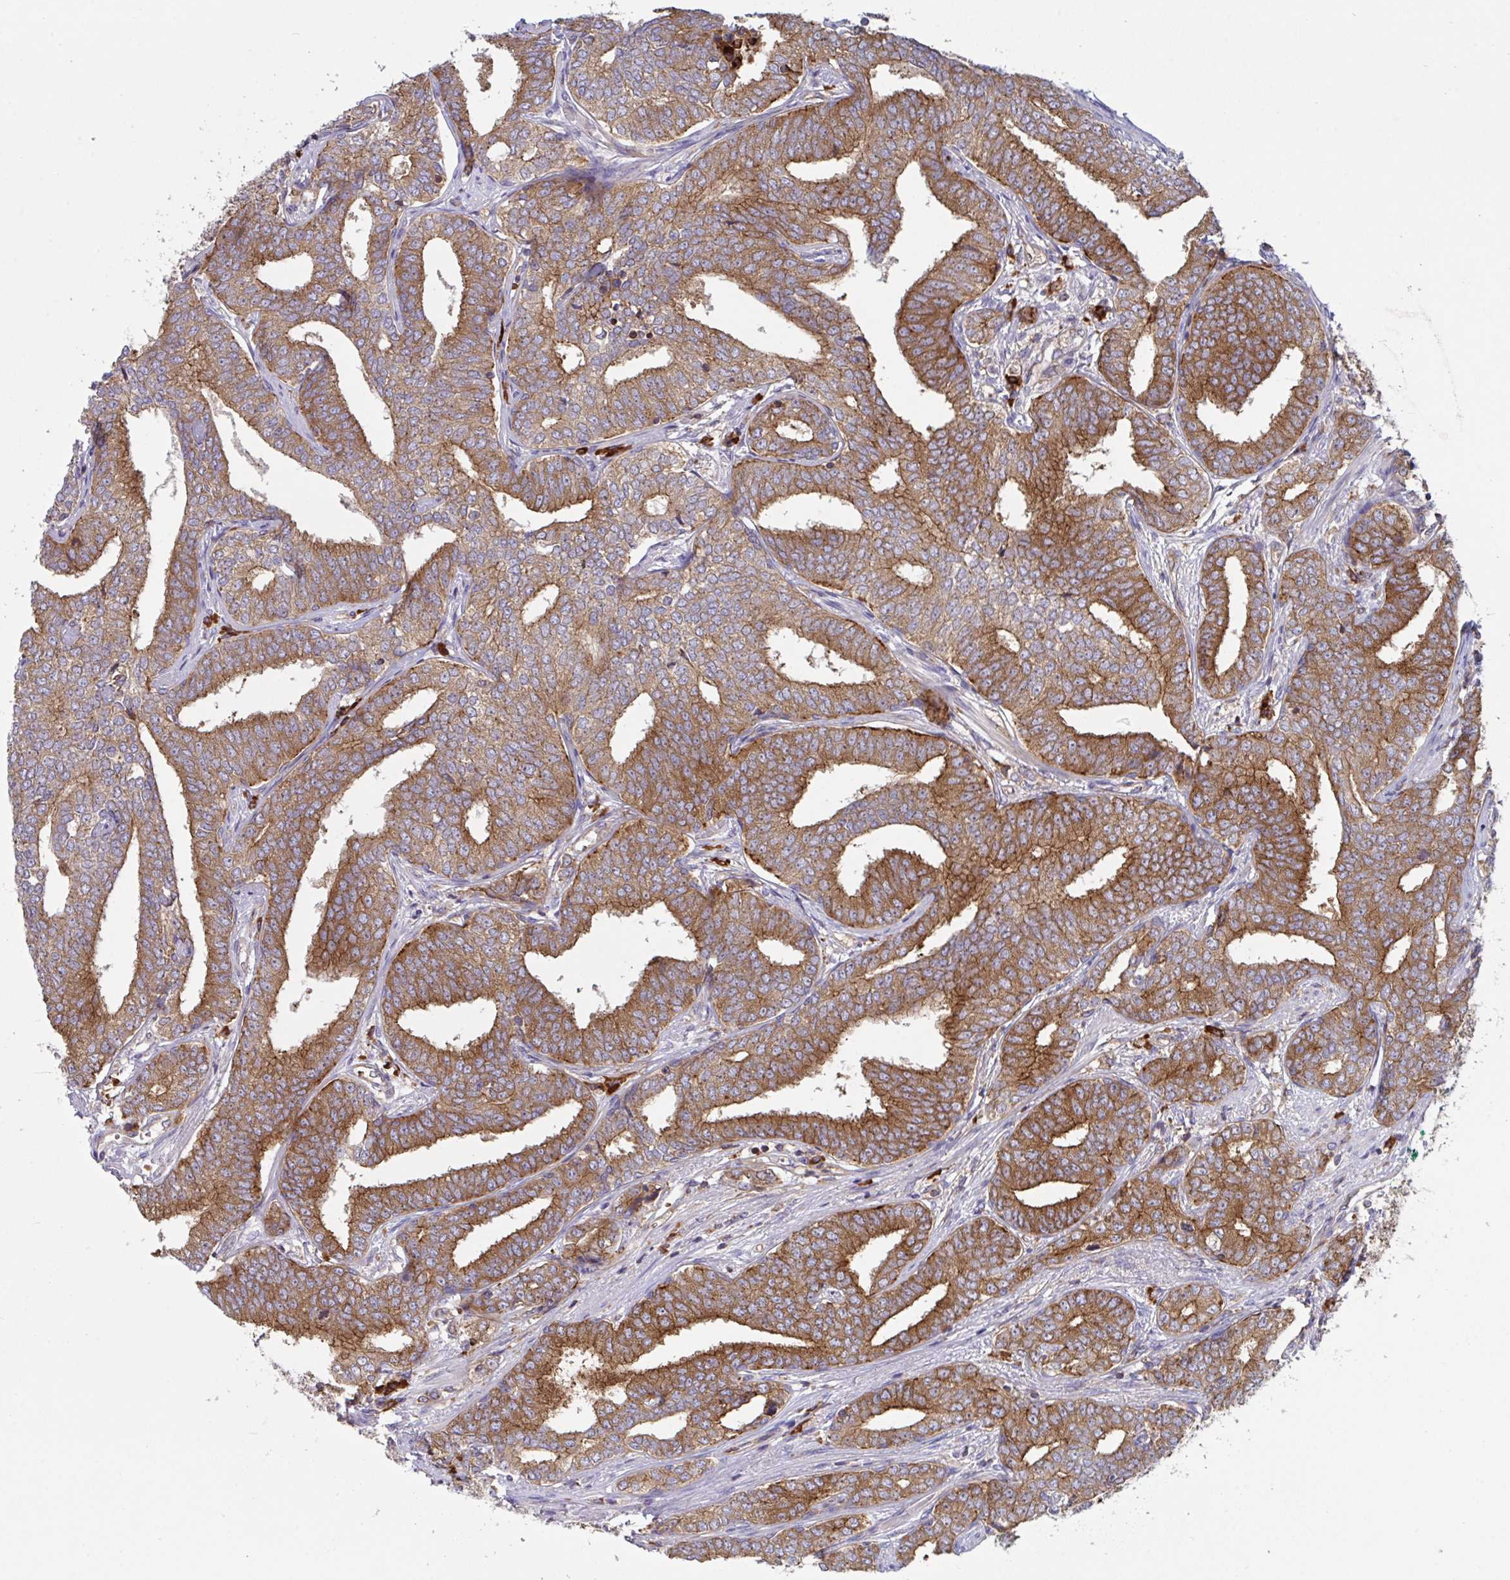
{"staining": {"intensity": "moderate", "quantity": ">75%", "location": "cytoplasmic/membranous"}, "tissue": "prostate cancer", "cell_type": "Tumor cells", "image_type": "cancer", "snomed": [{"axis": "morphology", "description": "Adenocarcinoma, High grade"}, {"axis": "topography", "description": "Prostate"}], "caption": "Prostate cancer tissue displays moderate cytoplasmic/membranous staining in approximately >75% of tumor cells Nuclei are stained in blue.", "gene": "YARS2", "patient": {"sex": "male", "age": 72}}